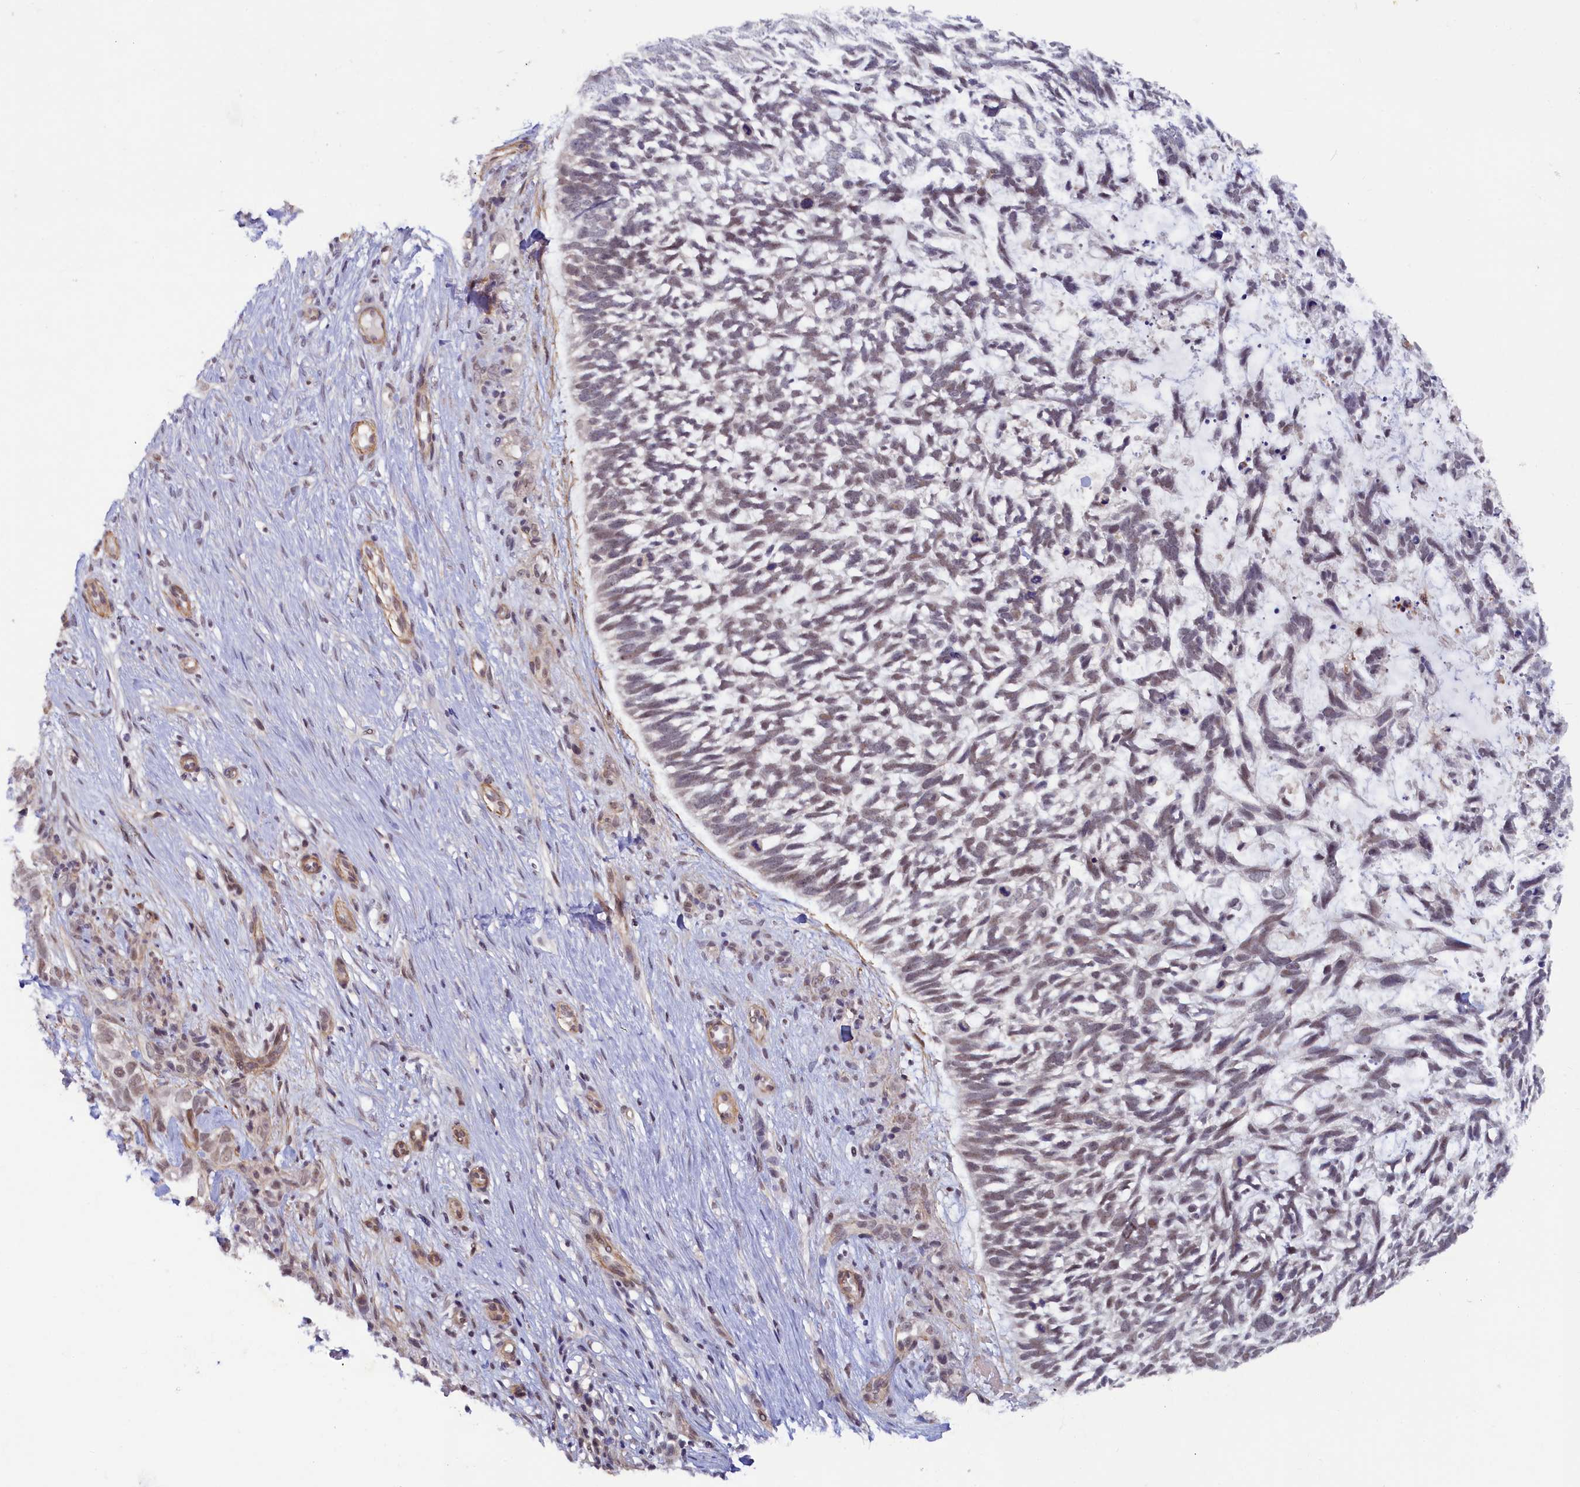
{"staining": {"intensity": "weak", "quantity": "<25%", "location": "nuclear"}, "tissue": "skin cancer", "cell_type": "Tumor cells", "image_type": "cancer", "snomed": [{"axis": "morphology", "description": "Basal cell carcinoma"}, {"axis": "topography", "description": "Skin"}], "caption": "High power microscopy micrograph of an IHC micrograph of skin cancer, revealing no significant staining in tumor cells.", "gene": "INTS14", "patient": {"sex": "male", "age": 88}}